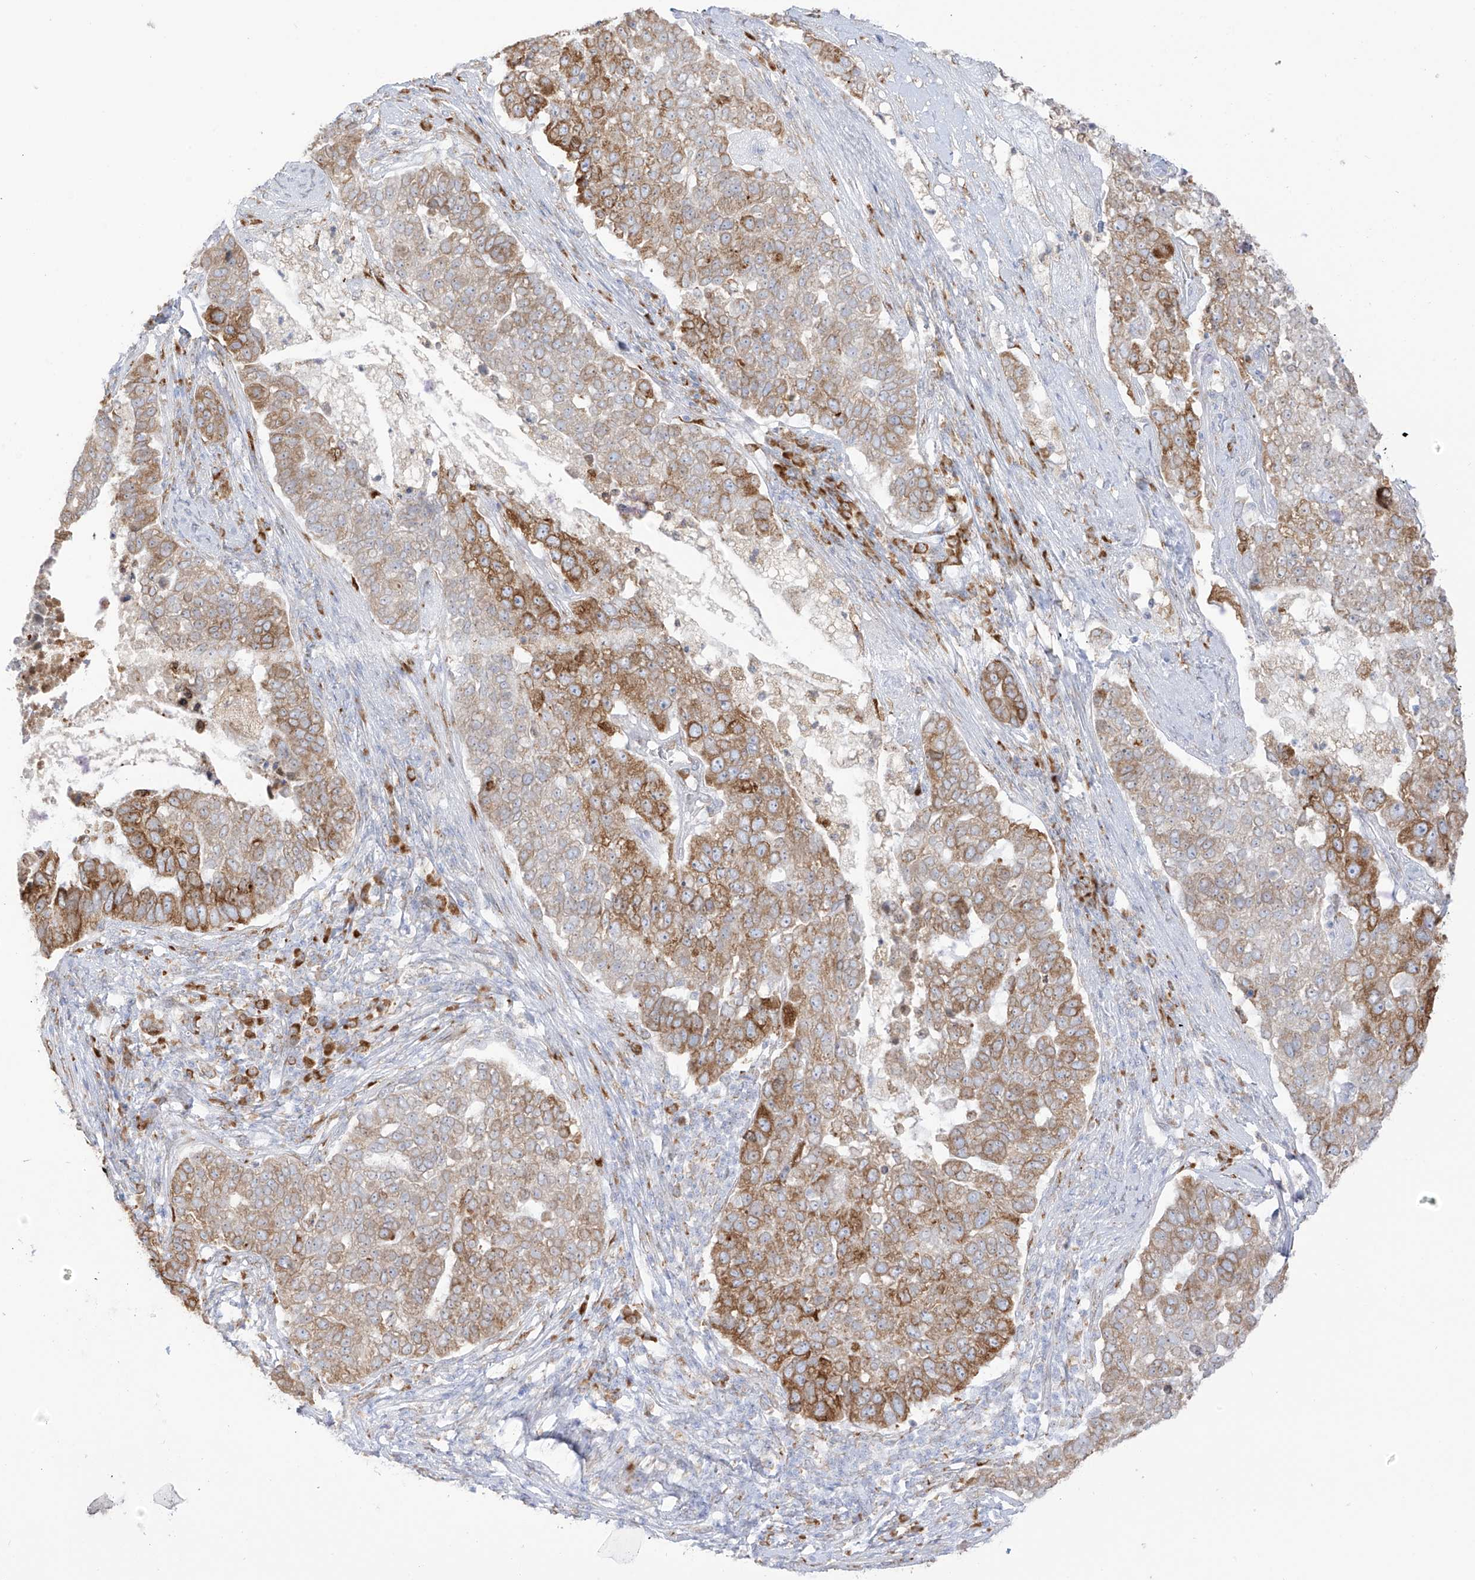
{"staining": {"intensity": "moderate", "quantity": ">75%", "location": "cytoplasmic/membranous"}, "tissue": "pancreatic cancer", "cell_type": "Tumor cells", "image_type": "cancer", "snomed": [{"axis": "morphology", "description": "Adenocarcinoma, NOS"}, {"axis": "topography", "description": "Pancreas"}], "caption": "Moderate cytoplasmic/membranous protein expression is present in approximately >75% of tumor cells in adenocarcinoma (pancreatic). Nuclei are stained in blue.", "gene": "LRRC59", "patient": {"sex": "female", "age": 61}}